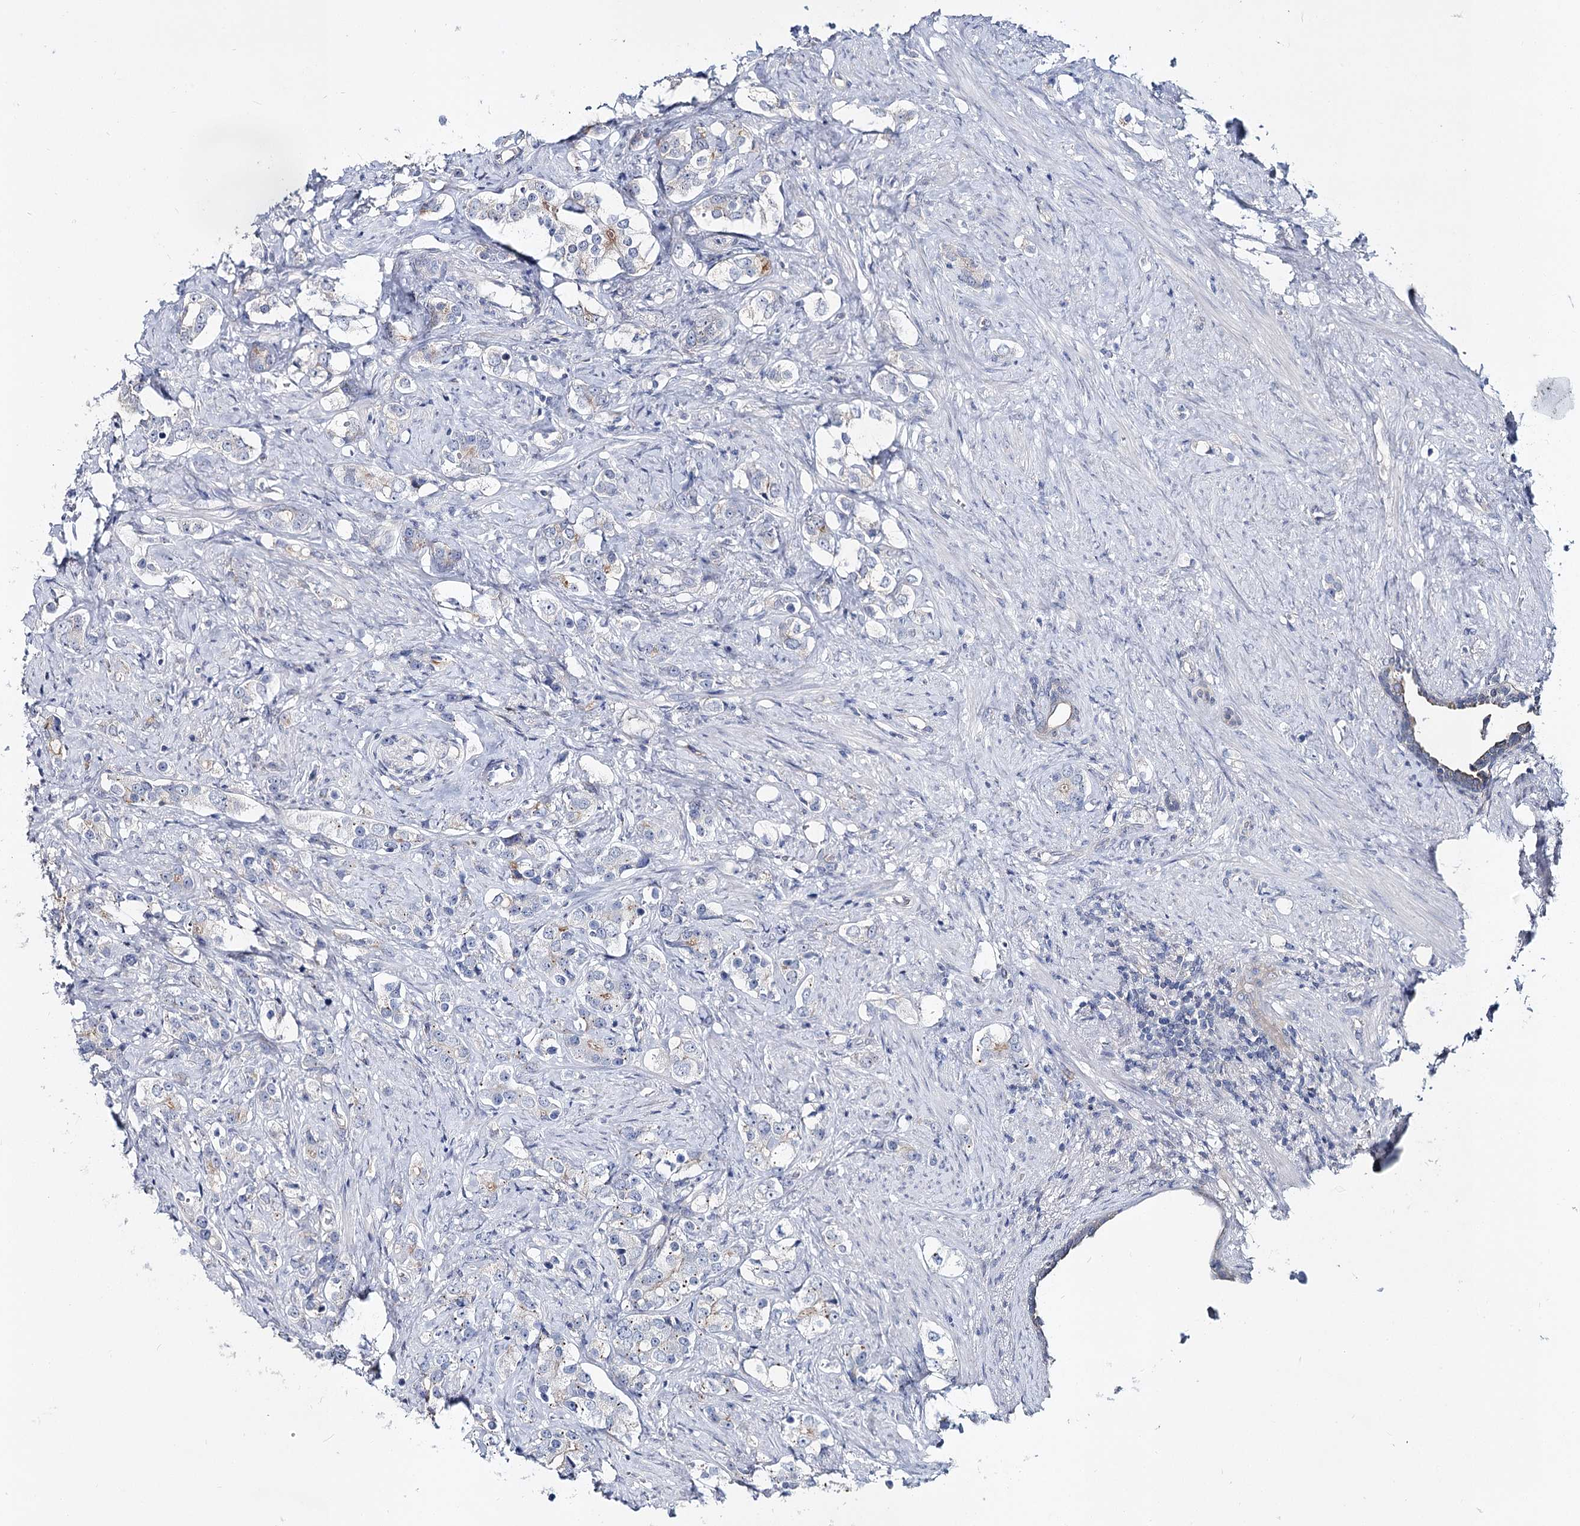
{"staining": {"intensity": "negative", "quantity": "none", "location": "none"}, "tissue": "prostate cancer", "cell_type": "Tumor cells", "image_type": "cancer", "snomed": [{"axis": "morphology", "description": "Adenocarcinoma, High grade"}, {"axis": "topography", "description": "Prostate"}], "caption": "The IHC histopathology image has no significant expression in tumor cells of adenocarcinoma (high-grade) (prostate) tissue.", "gene": "UGP2", "patient": {"sex": "male", "age": 63}}